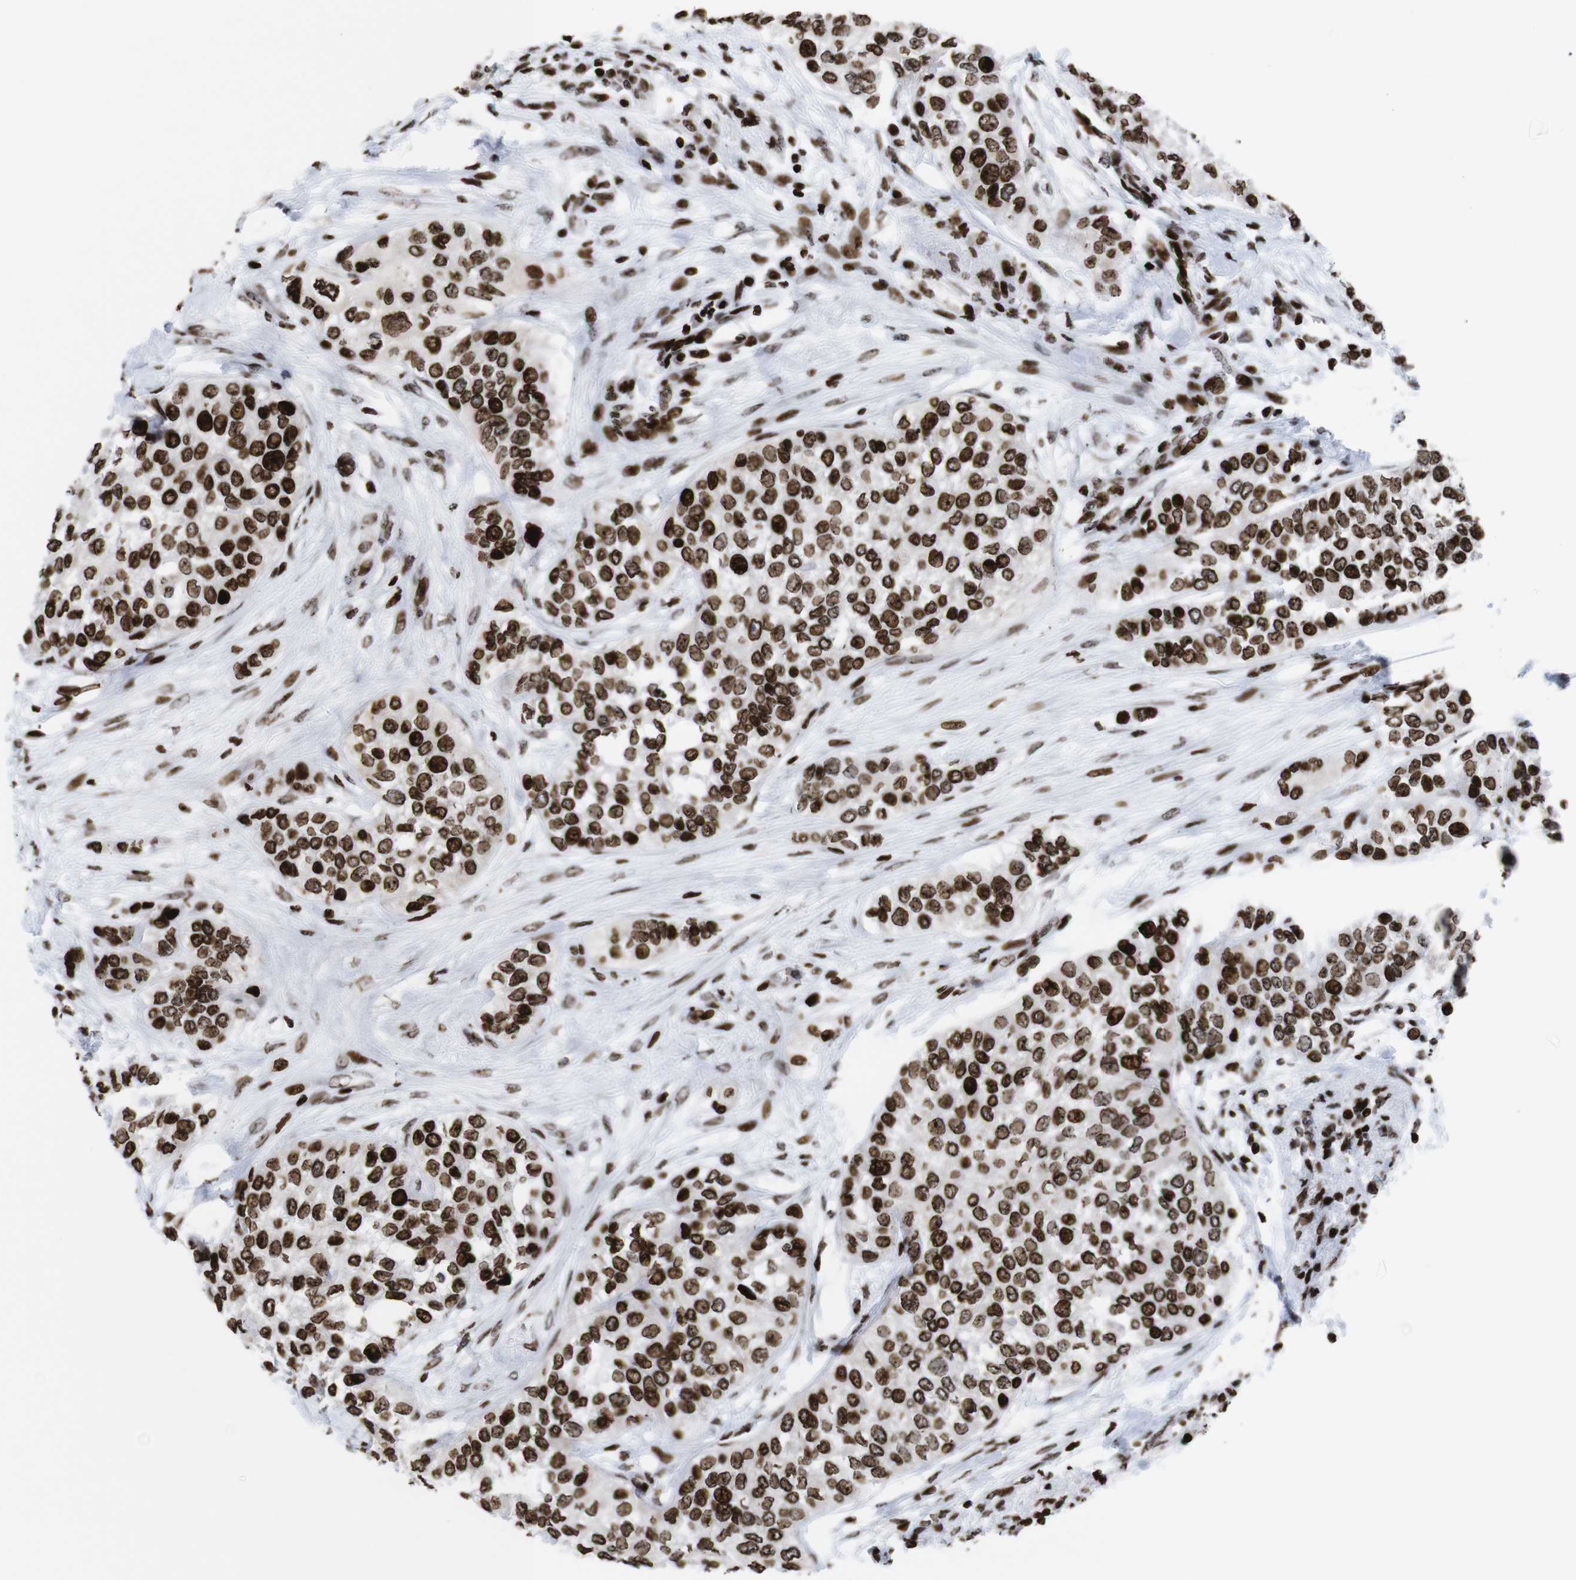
{"staining": {"intensity": "strong", "quantity": ">75%", "location": "cytoplasmic/membranous,nuclear"}, "tissue": "urothelial cancer", "cell_type": "Tumor cells", "image_type": "cancer", "snomed": [{"axis": "morphology", "description": "Urothelial carcinoma, High grade"}, {"axis": "topography", "description": "Urinary bladder"}], "caption": "Protein staining of urothelial cancer tissue reveals strong cytoplasmic/membranous and nuclear positivity in approximately >75% of tumor cells.", "gene": "H1-4", "patient": {"sex": "female", "age": 56}}